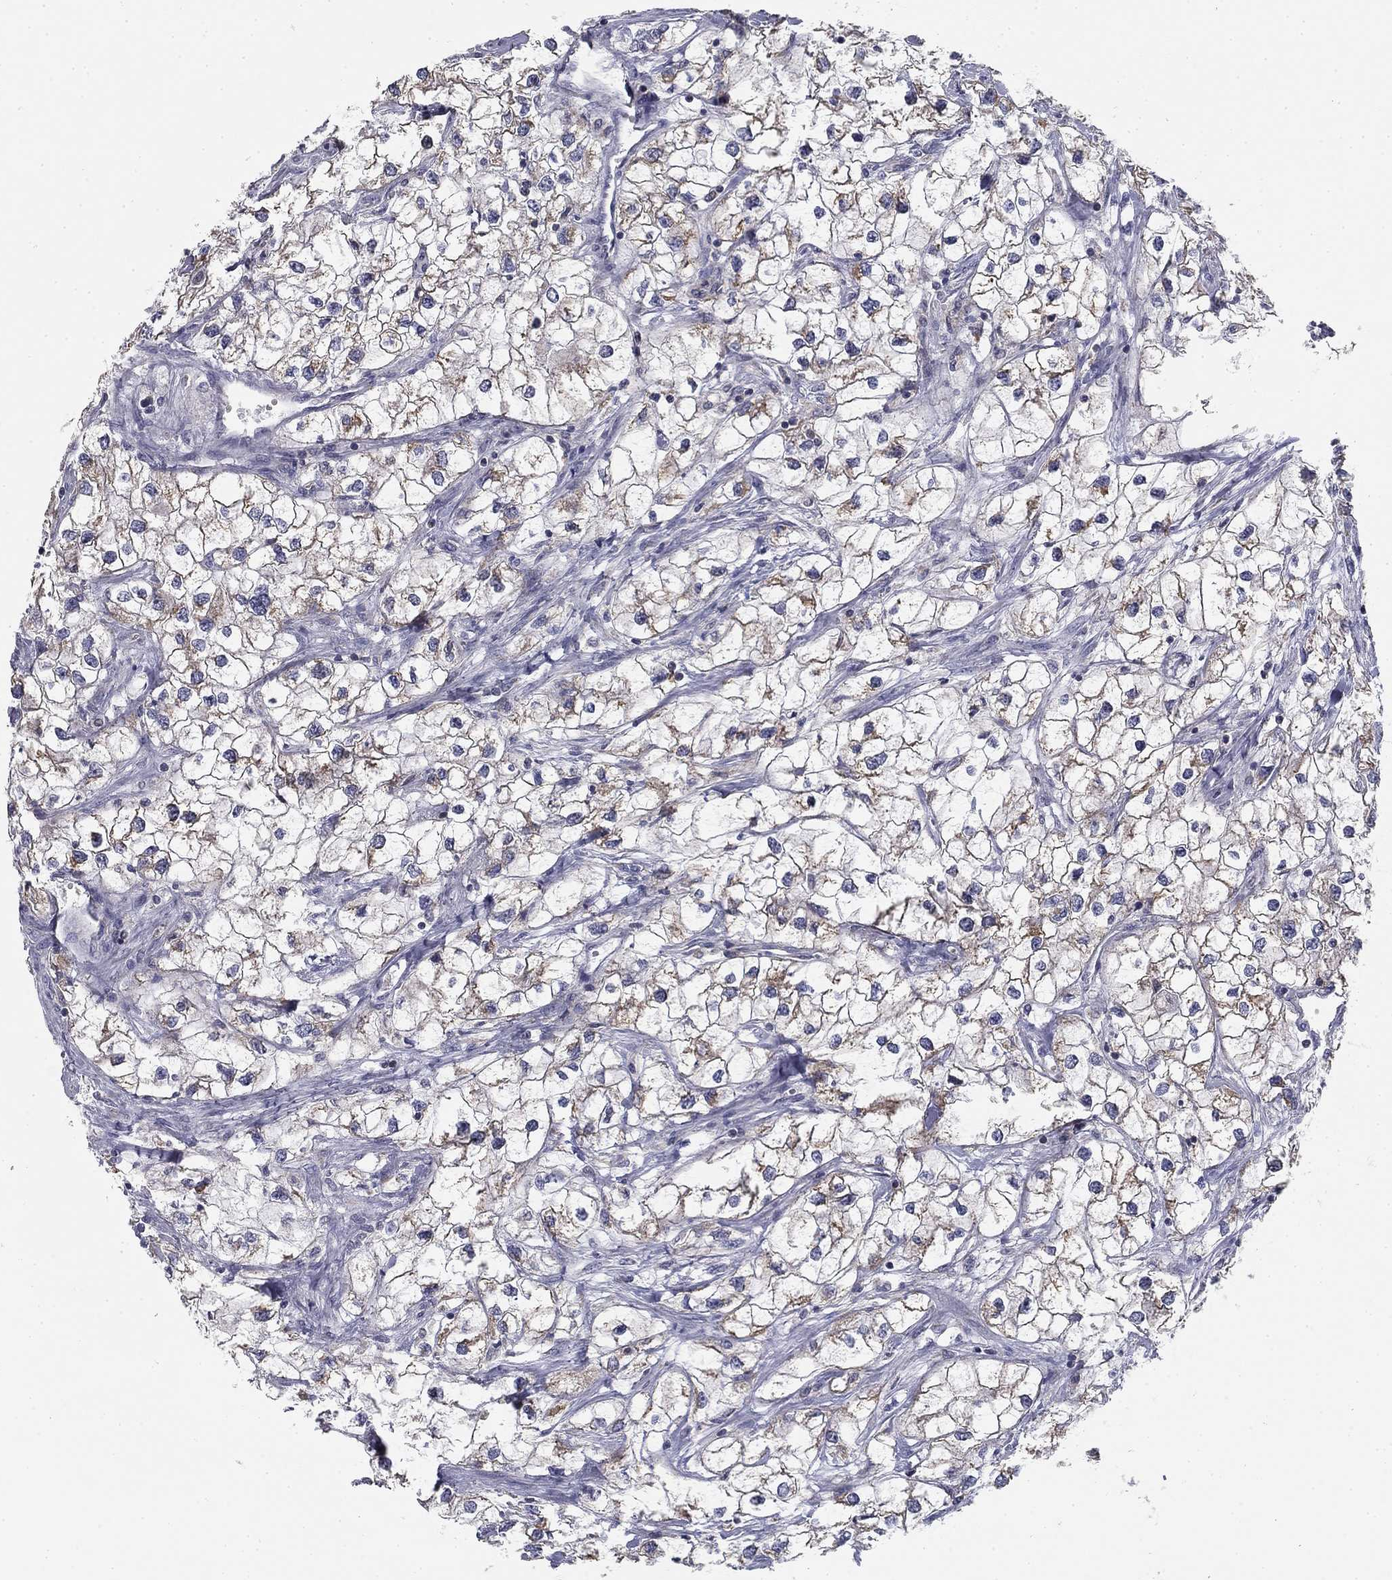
{"staining": {"intensity": "moderate", "quantity": "<25%", "location": "cytoplasmic/membranous"}, "tissue": "renal cancer", "cell_type": "Tumor cells", "image_type": "cancer", "snomed": [{"axis": "morphology", "description": "Adenocarcinoma, NOS"}, {"axis": "topography", "description": "Kidney"}], "caption": "Renal cancer (adenocarcinoma) tissue displays moderate cytoplasmic/membranous positivity in about <25% of tumor cells", "gene": "SLC2A9", "patient": {"sex": "male", "age": 59}}